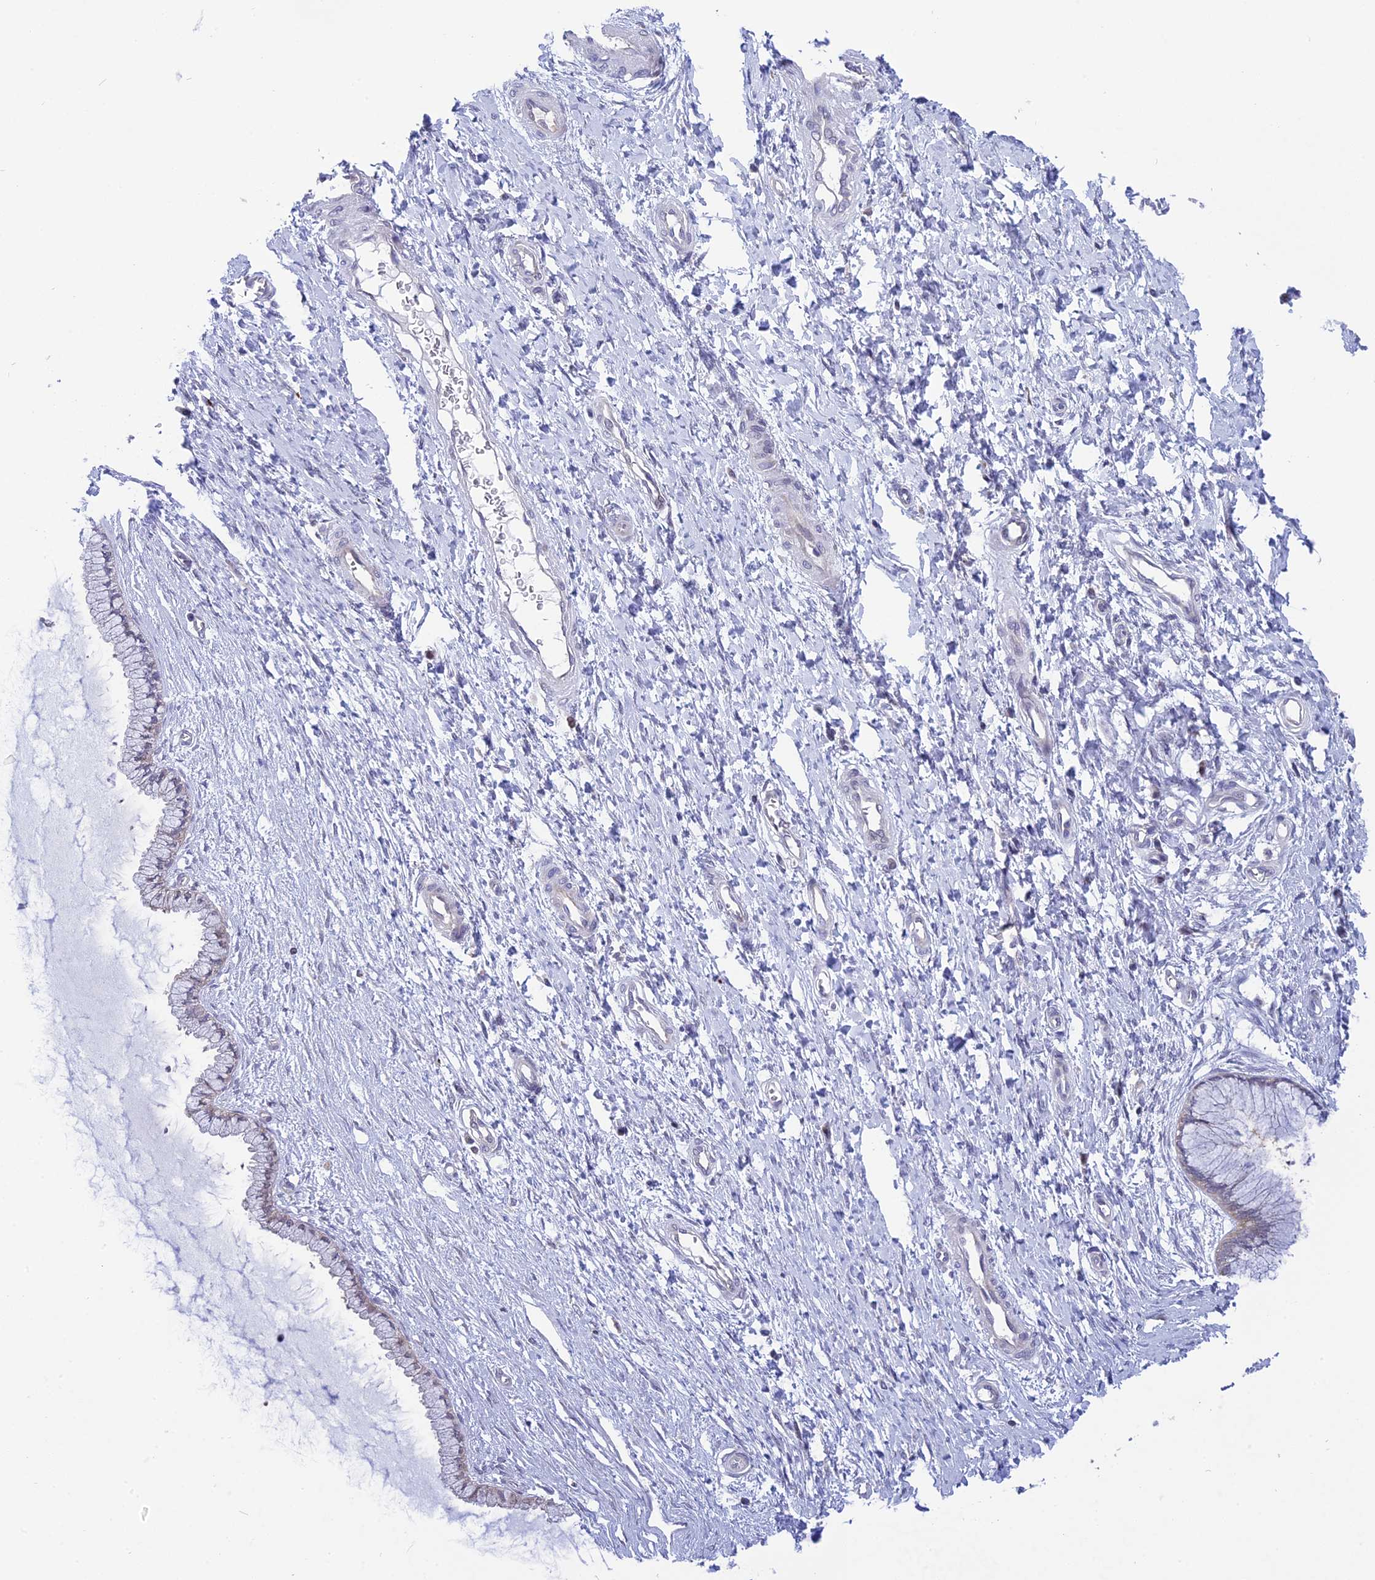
{"staining": {"intensity": "negative", "quantity": "none", "location": "none"}, "tissue": "cervix", "cell_type": "Glandular cells", "image_type": "normal", "snomed": [{"axis": "morphology", "description": "Normal tissue, NOS"}, {"axis": "topography", "description": "Cervix"}], "caption": "IHC of unremarkable human cervix demonstrates no staining in glandular cells. Brightfield microscopy of immunohistochemistry stained with DAB (brown) and hematoxylin (blue), captured at high magnification.", "gene": "KCTD14", "patient": {"sex": "female", "age": 55}}